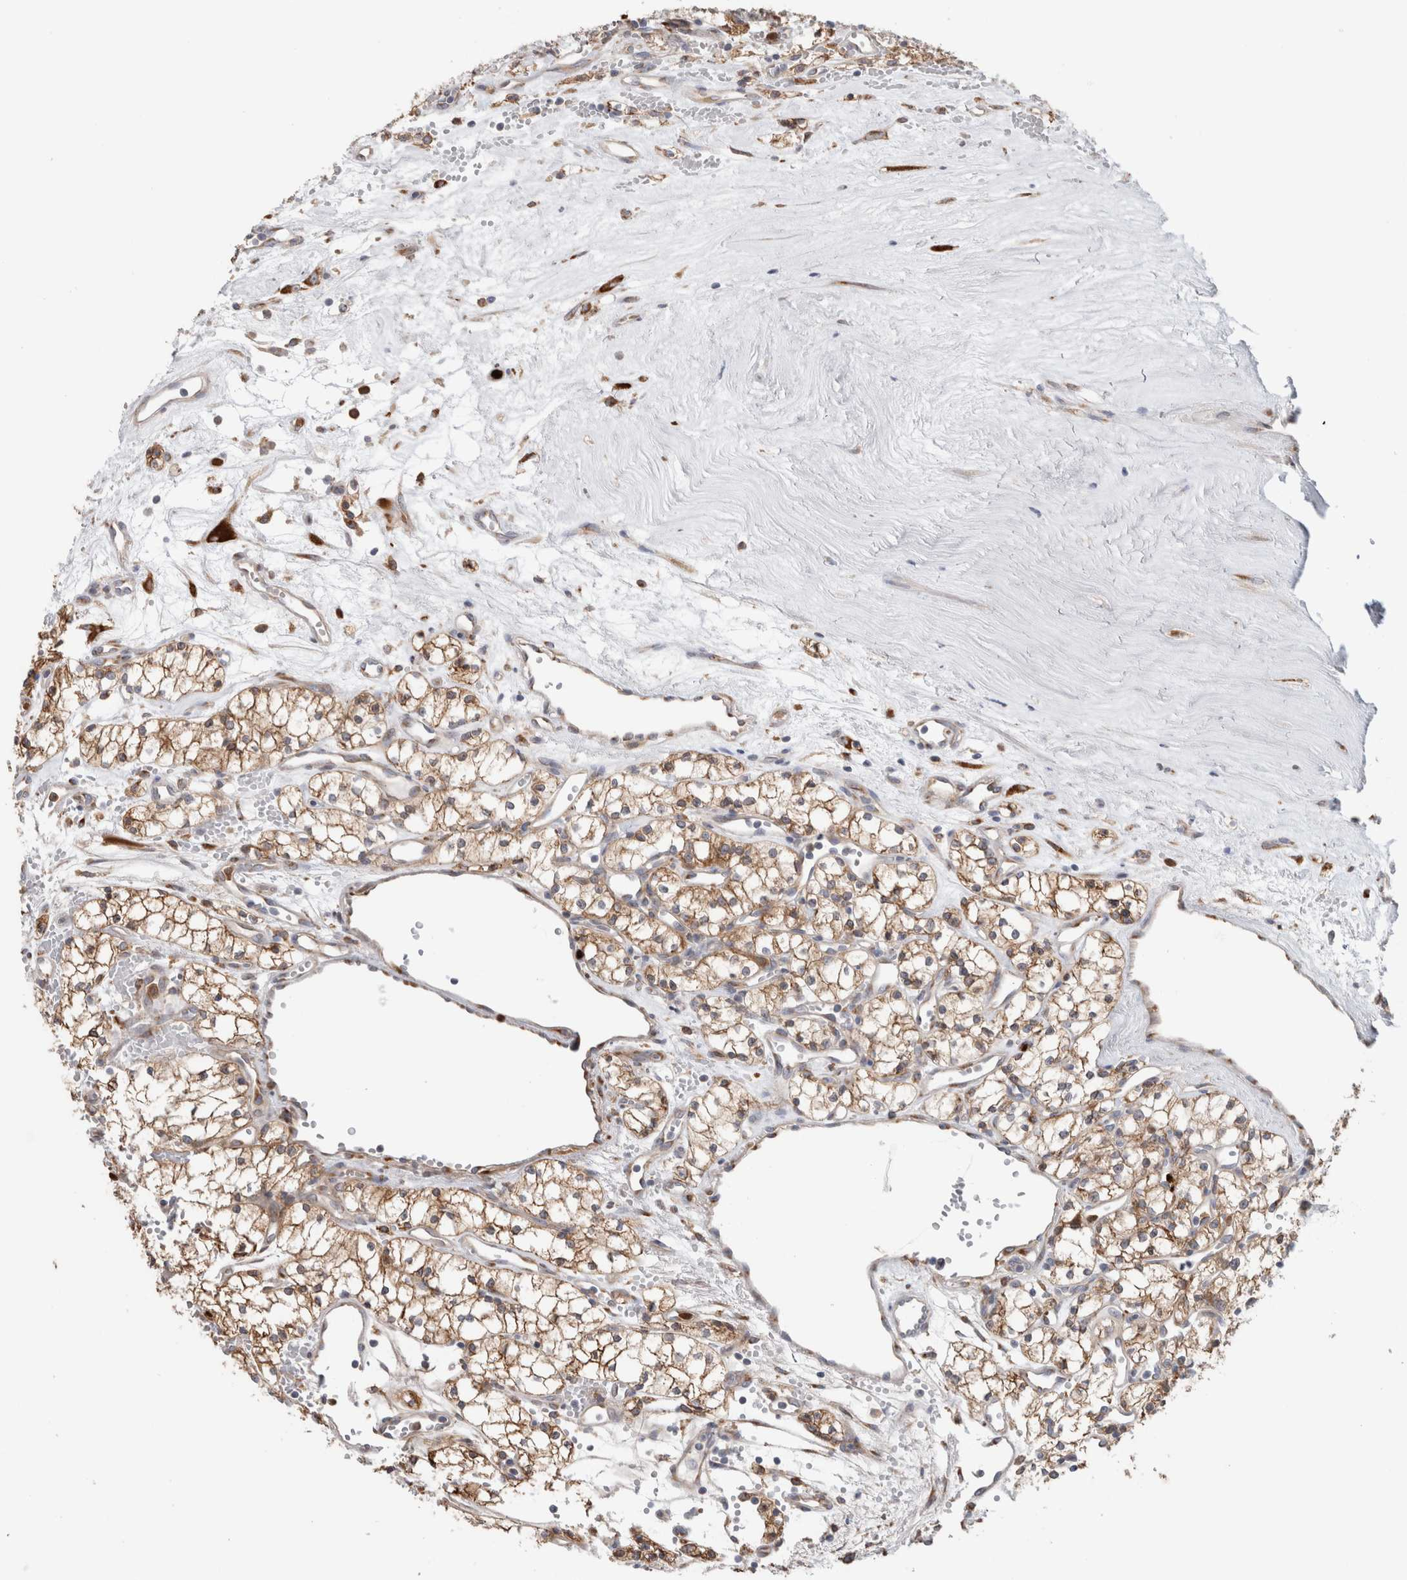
{"staining": {"intensity": "moderate", "quantity": ">75%", "location": "cytoplasmic/membranous"}, "tissue": "renal cancer", "cell_type": "Tumor cells", "image_type": "cancer", "snomed": [{"axis": "morphology", "description": "Adenocarcinoma, NOS"}, {"axis": "topography", "description": "Kidney"}], "caption": "An immunohistochemistry (IHC) image of tumor tissue is shown. Protein staining in brown shows moderate cytoplasmic/membranous positivity in renal cancer within tumor cells.", "gene": "P4HA1", "patient": {"sex": "male", "age": 59}}